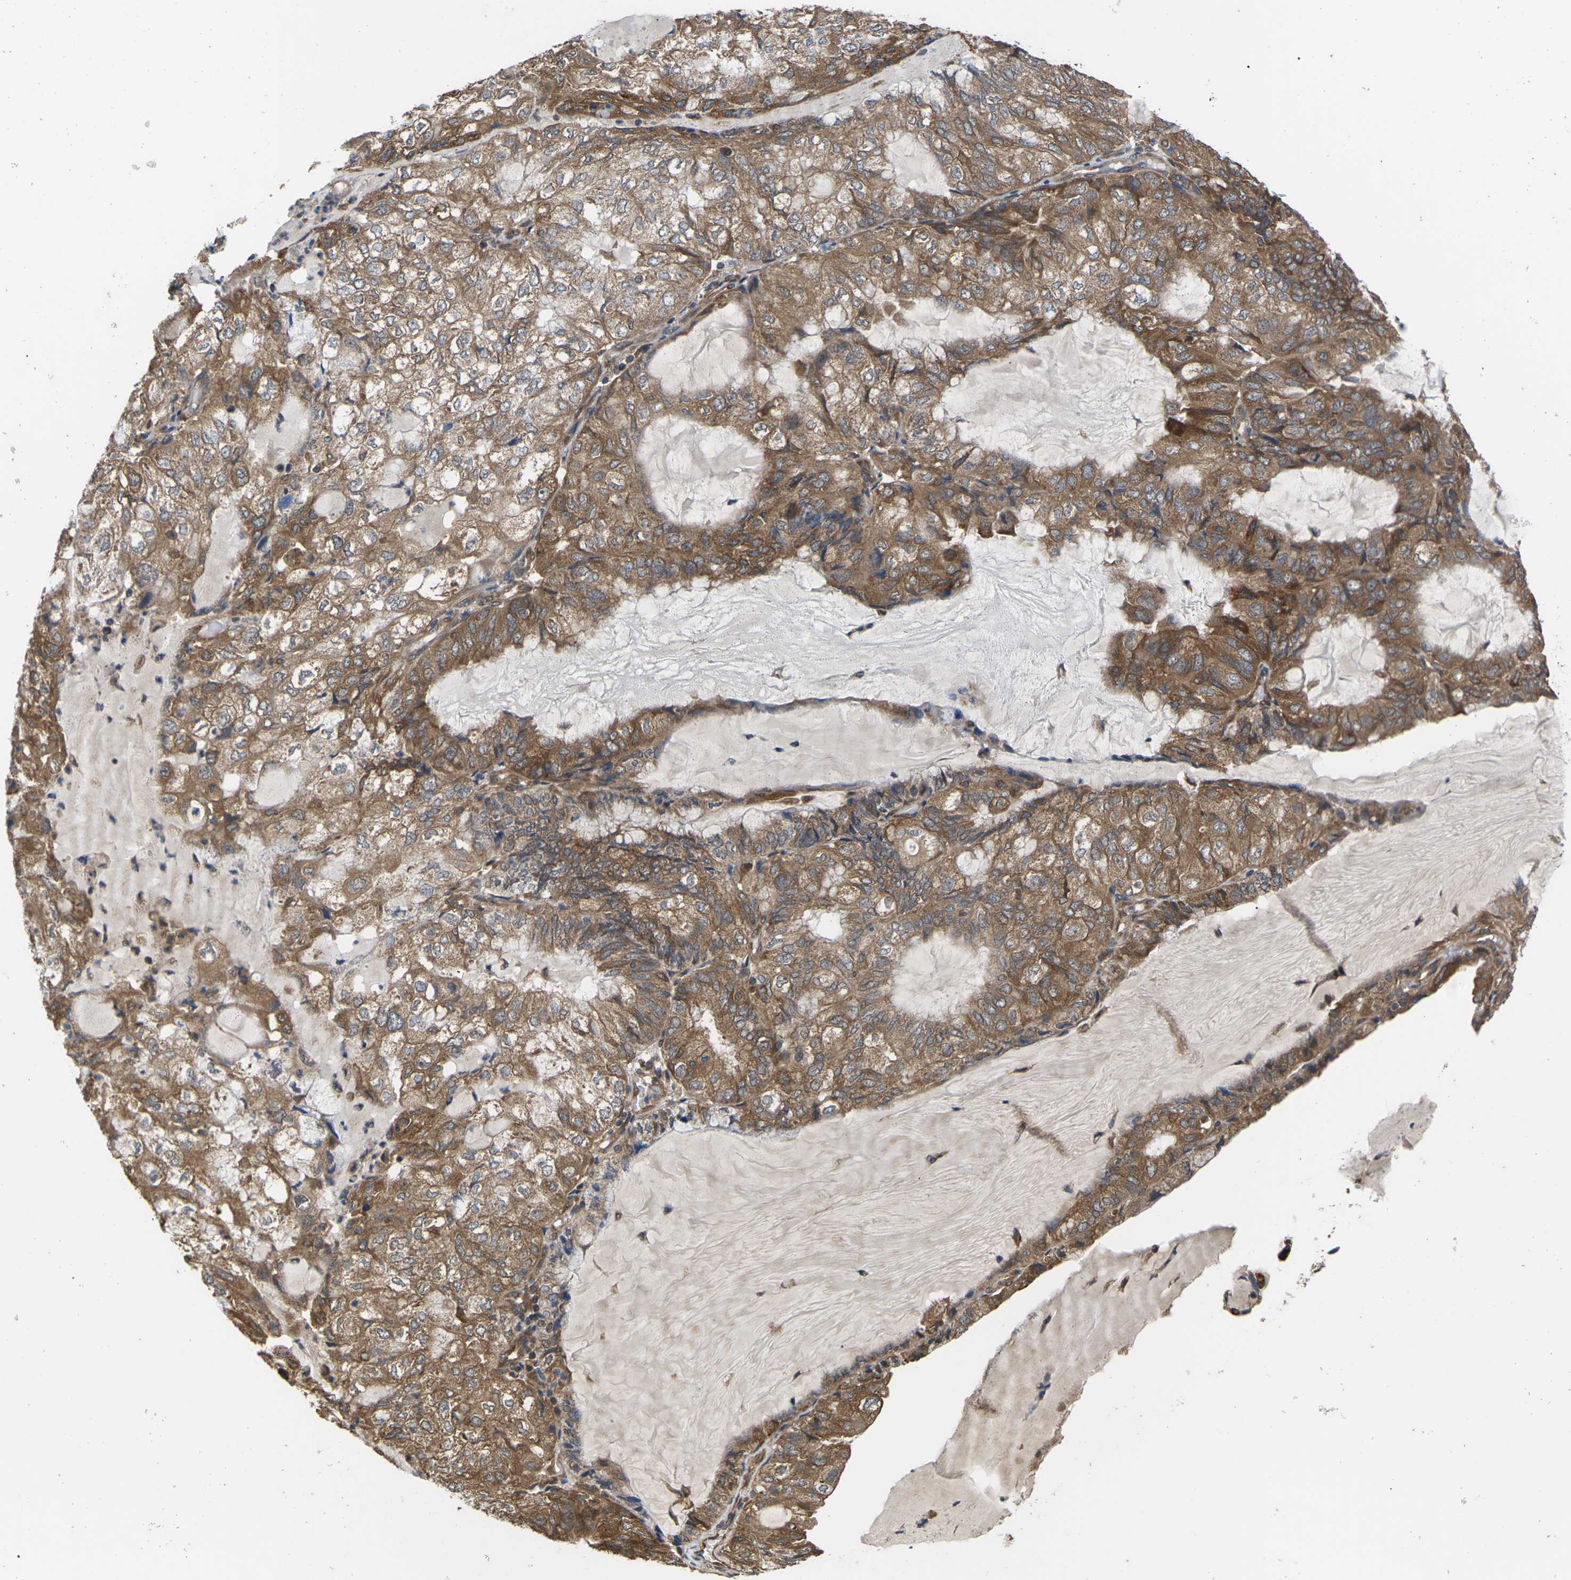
{"staining": {"intensity": "moderate", "quantity": ">75%", "location": "cytoplasmic/membranous"}, "tissue": "endometrial cancer", "cell_type": "Tumor cells", "image_type": "cancer", "snomed": [{"axis": "morphology", "description": "Adenocarcinoma, NOS"}, {"axis": "topography", "description": "Endometrium"}], "caption": "Protein expression analysis of endometrial cancer displays moderate cytoplasmic/membranous expression in approximately >75% of tumor cells. (brown staining indicates protein expression, while blue staining denotes nuclei).", "gene": "NRAS", "patient": {"sex": "female", "age": 81}}